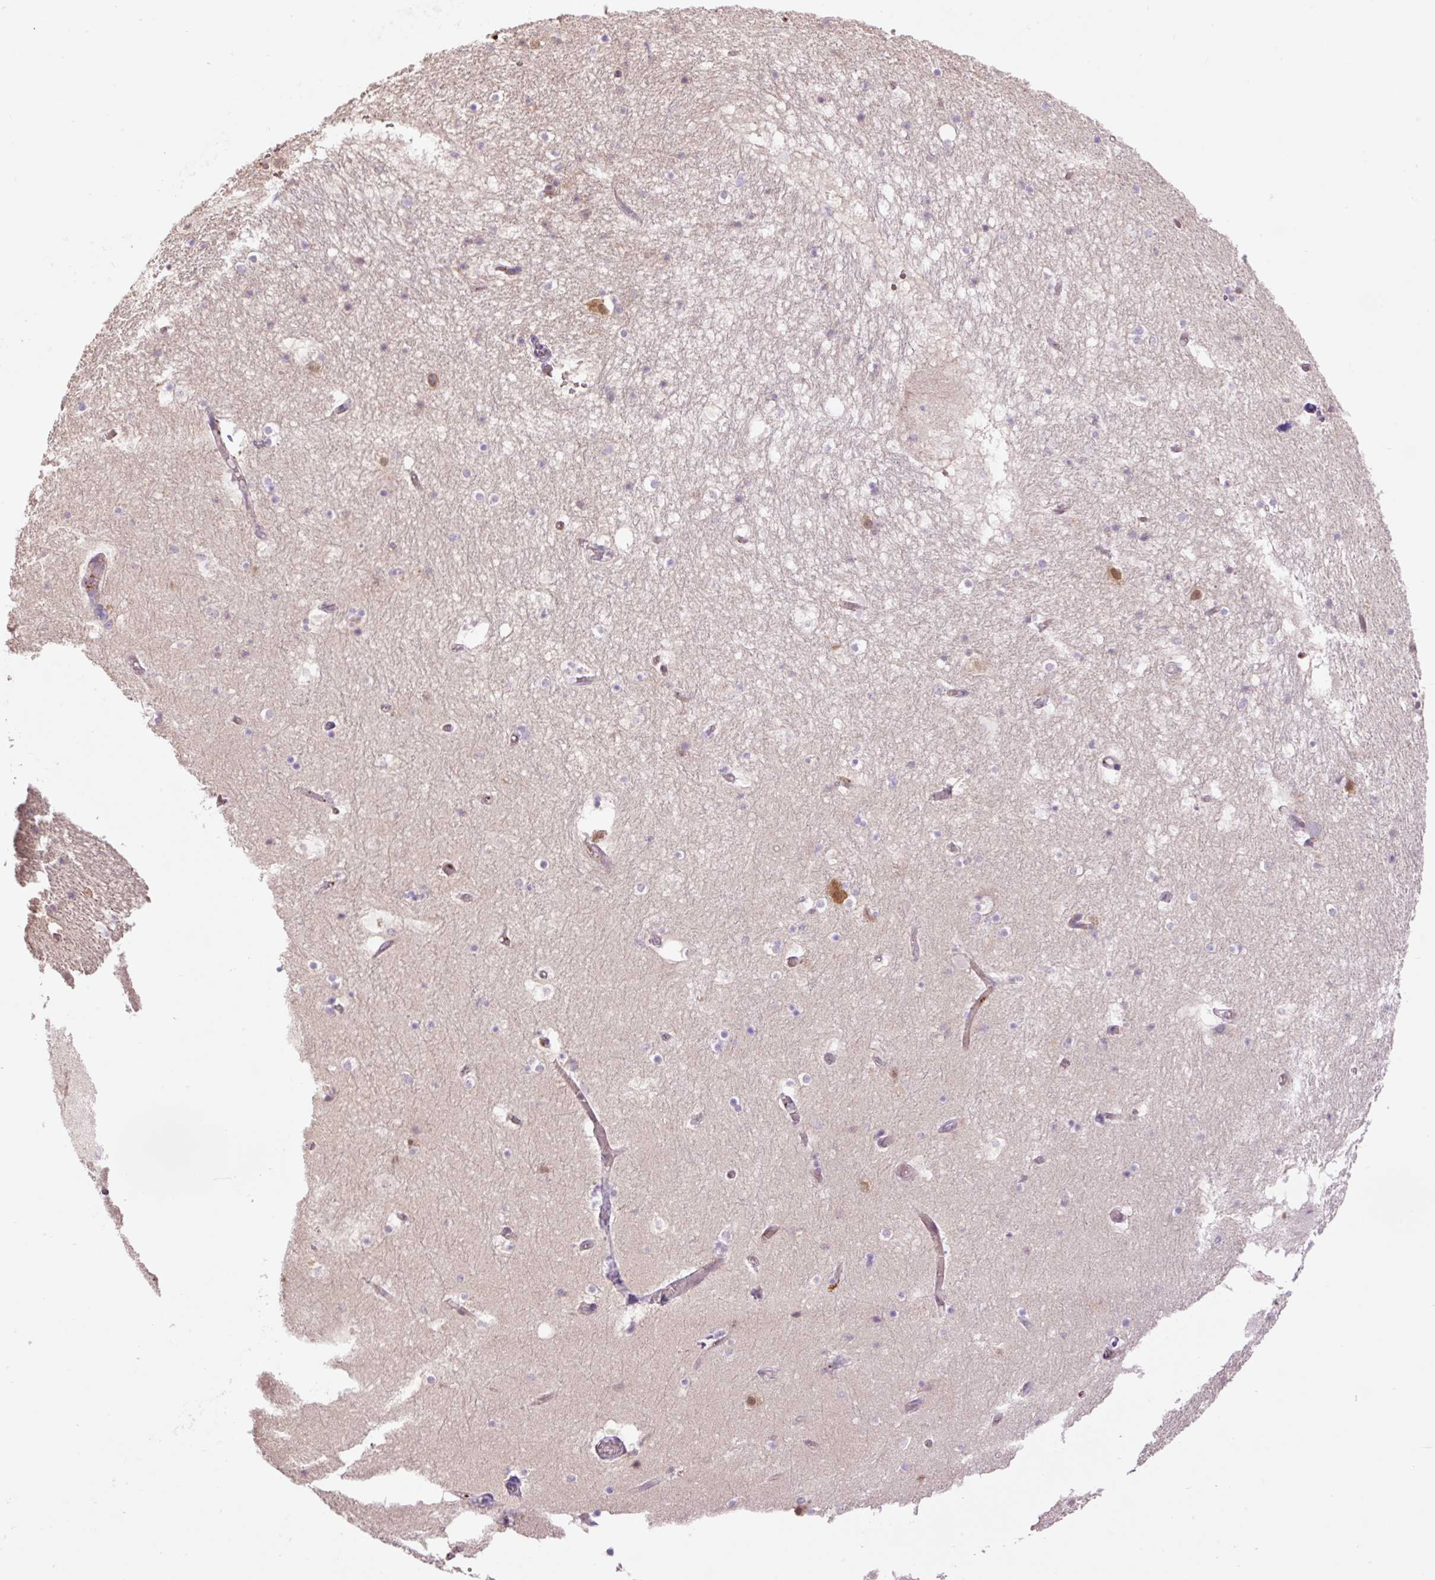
{"staining": {"intensity": "negative", "quantity": "none", "location": "none"}, "tissue": "hippocampus", "cell_type": "Glial cells", "image_type": "normal", "snomed": [{"axis": "morphology", "description": "Normal tissue, NOS"}, {"axis": "topography", "description": "Hippocampus"}], "caption": "Human hippocampus stained for a protein using immunohistochemistry (IHC) reveals no staining in glial cells.", "gene": "HABP4", "patient": {"sex": "female", "age": 52}}